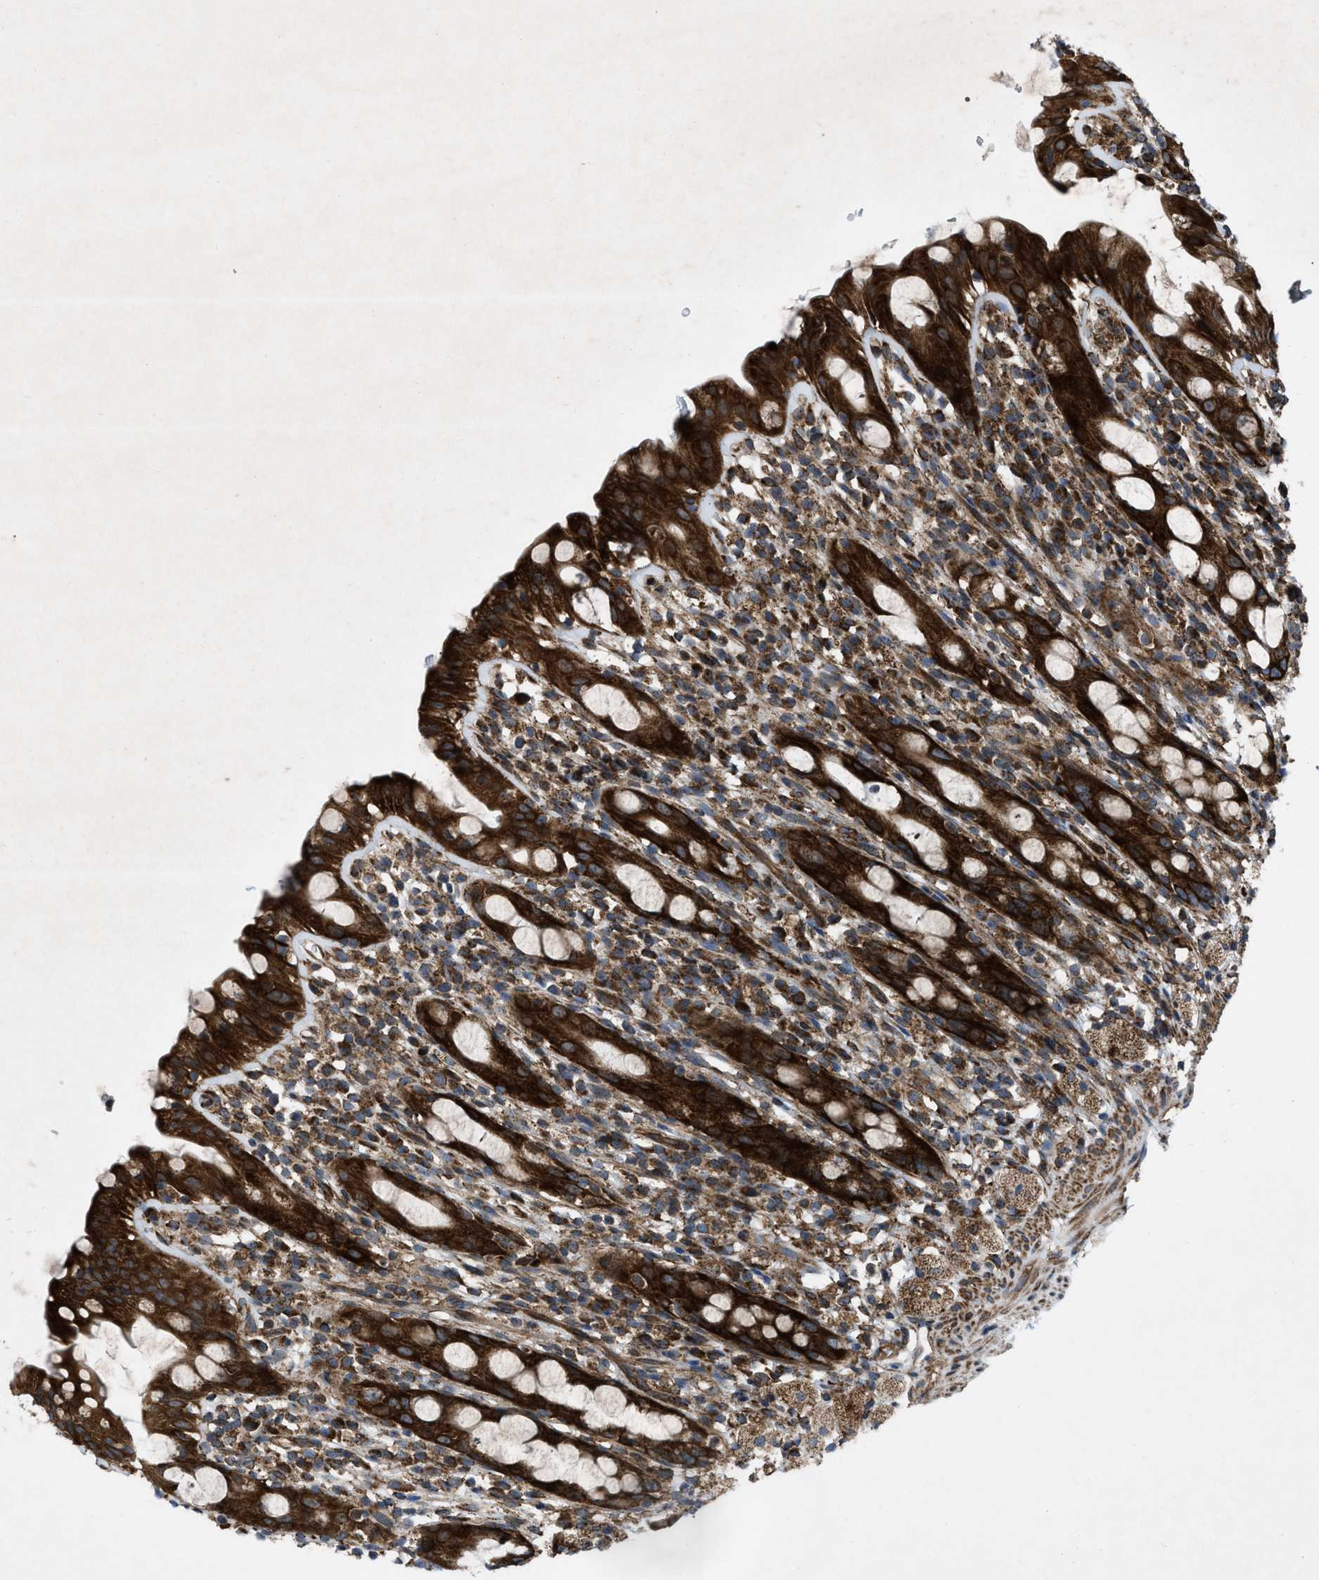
{"staining": {"intensity": "strong", "quantity": ">75%", "location": "cytoplasmic/membranous"}, "tissue": "rectum", "cell_type": "Glandular cells", "image_type": "normal", "snomed": [{"axis": "morphology", "description": "Normal tissue, NOS"}, {"axis": "topography", "description": "Rectum"}], "caption": "A photomicrograph showing strong cytoplasmic/membranous staining in about >75% of glandular cells in normal rectum, as visualized by brown immunohistochemical staining.", "gene": "PER3", "patient": {"sex": "male", "age": 44}}